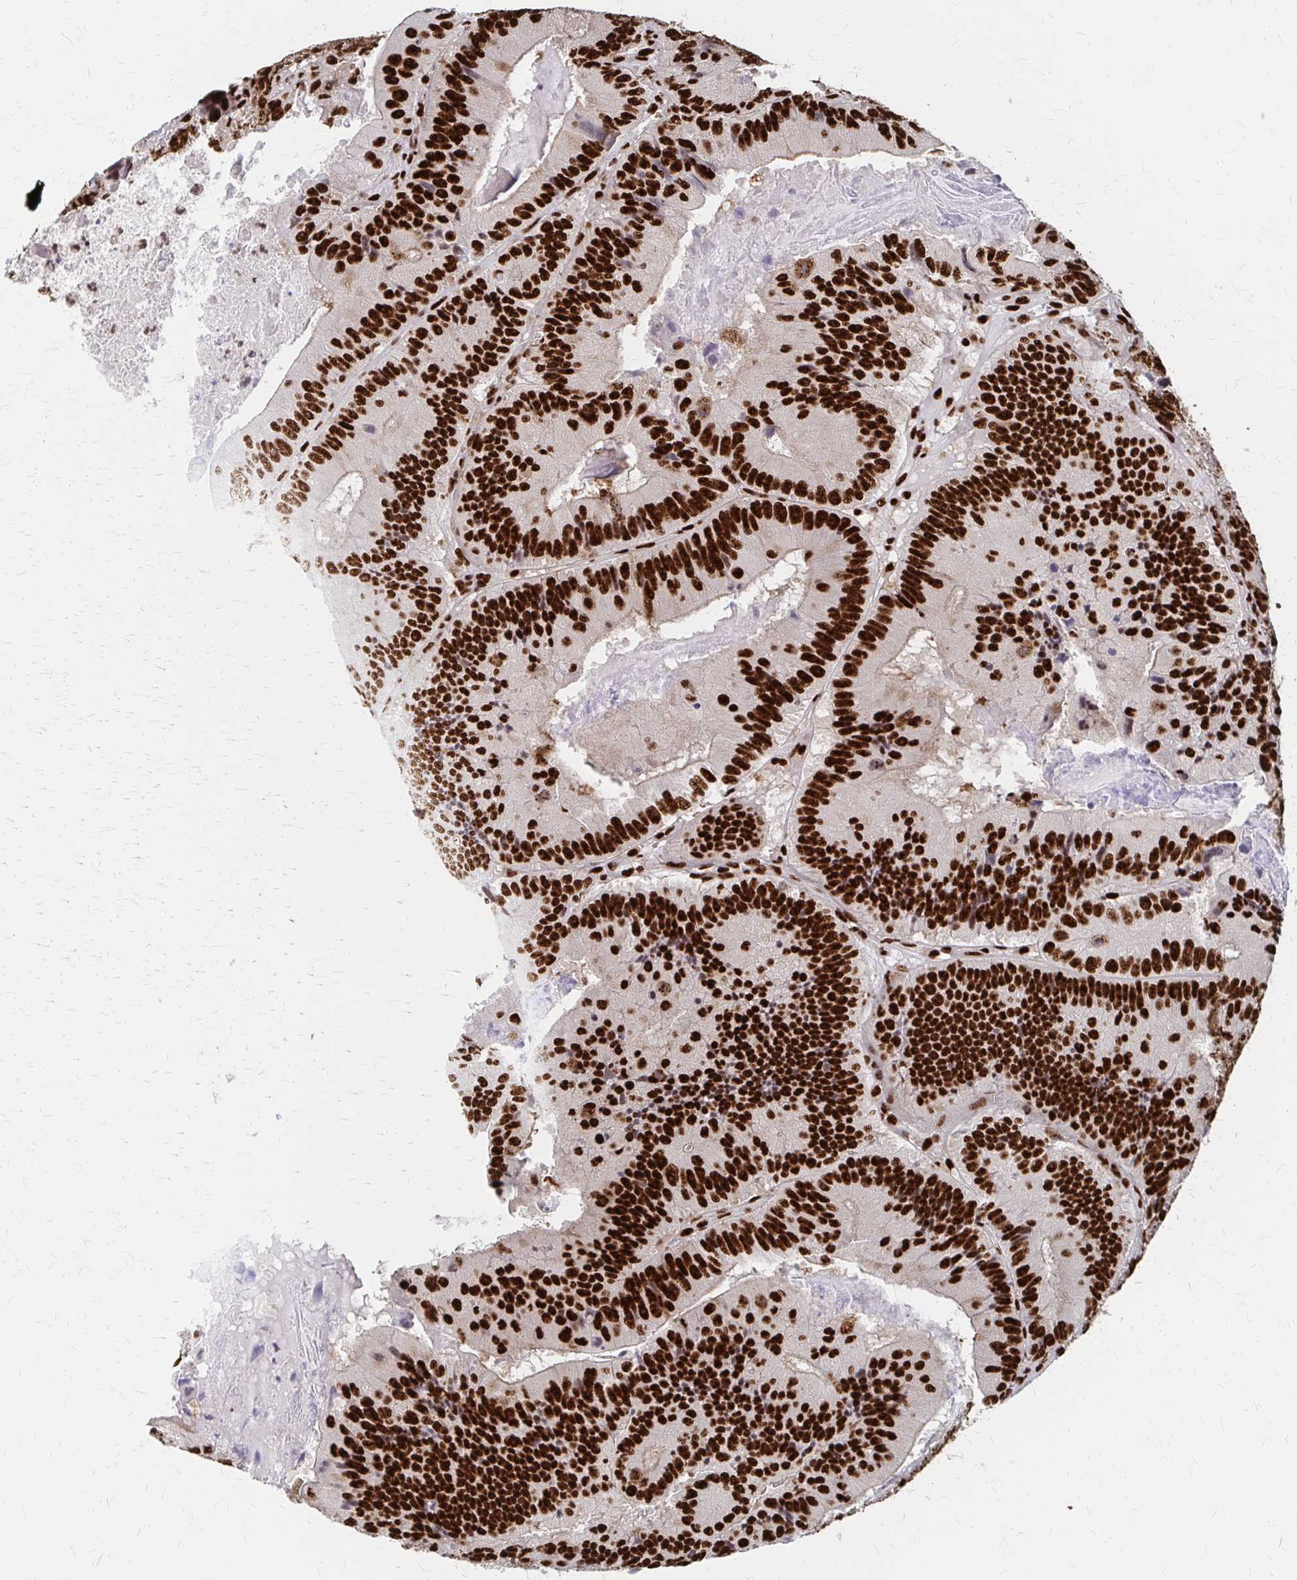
{"staining": {"intensity": "strong", "quantity": ">75%", "location": "nuclear"}, "tissue": "colorectal cancer", "cell_type": "Tumor cells", "image_type": "cancer", "snomed": [{"axis": "morphology", "description": "Adenocarcinoma, NOS"}, {"axis": "topography", "description": "Colon"}], "caption": "IHC image of neoplastic tissue: colorectal adenocarcinoma stained using immunohistochemistry shows high levels of strong protein expression localized specifically in the nuclear of tumor cells, appearing as a nuclear brown color.", "gene": "CNKSR3", "patient": {"sex": "female", "age": 86}}